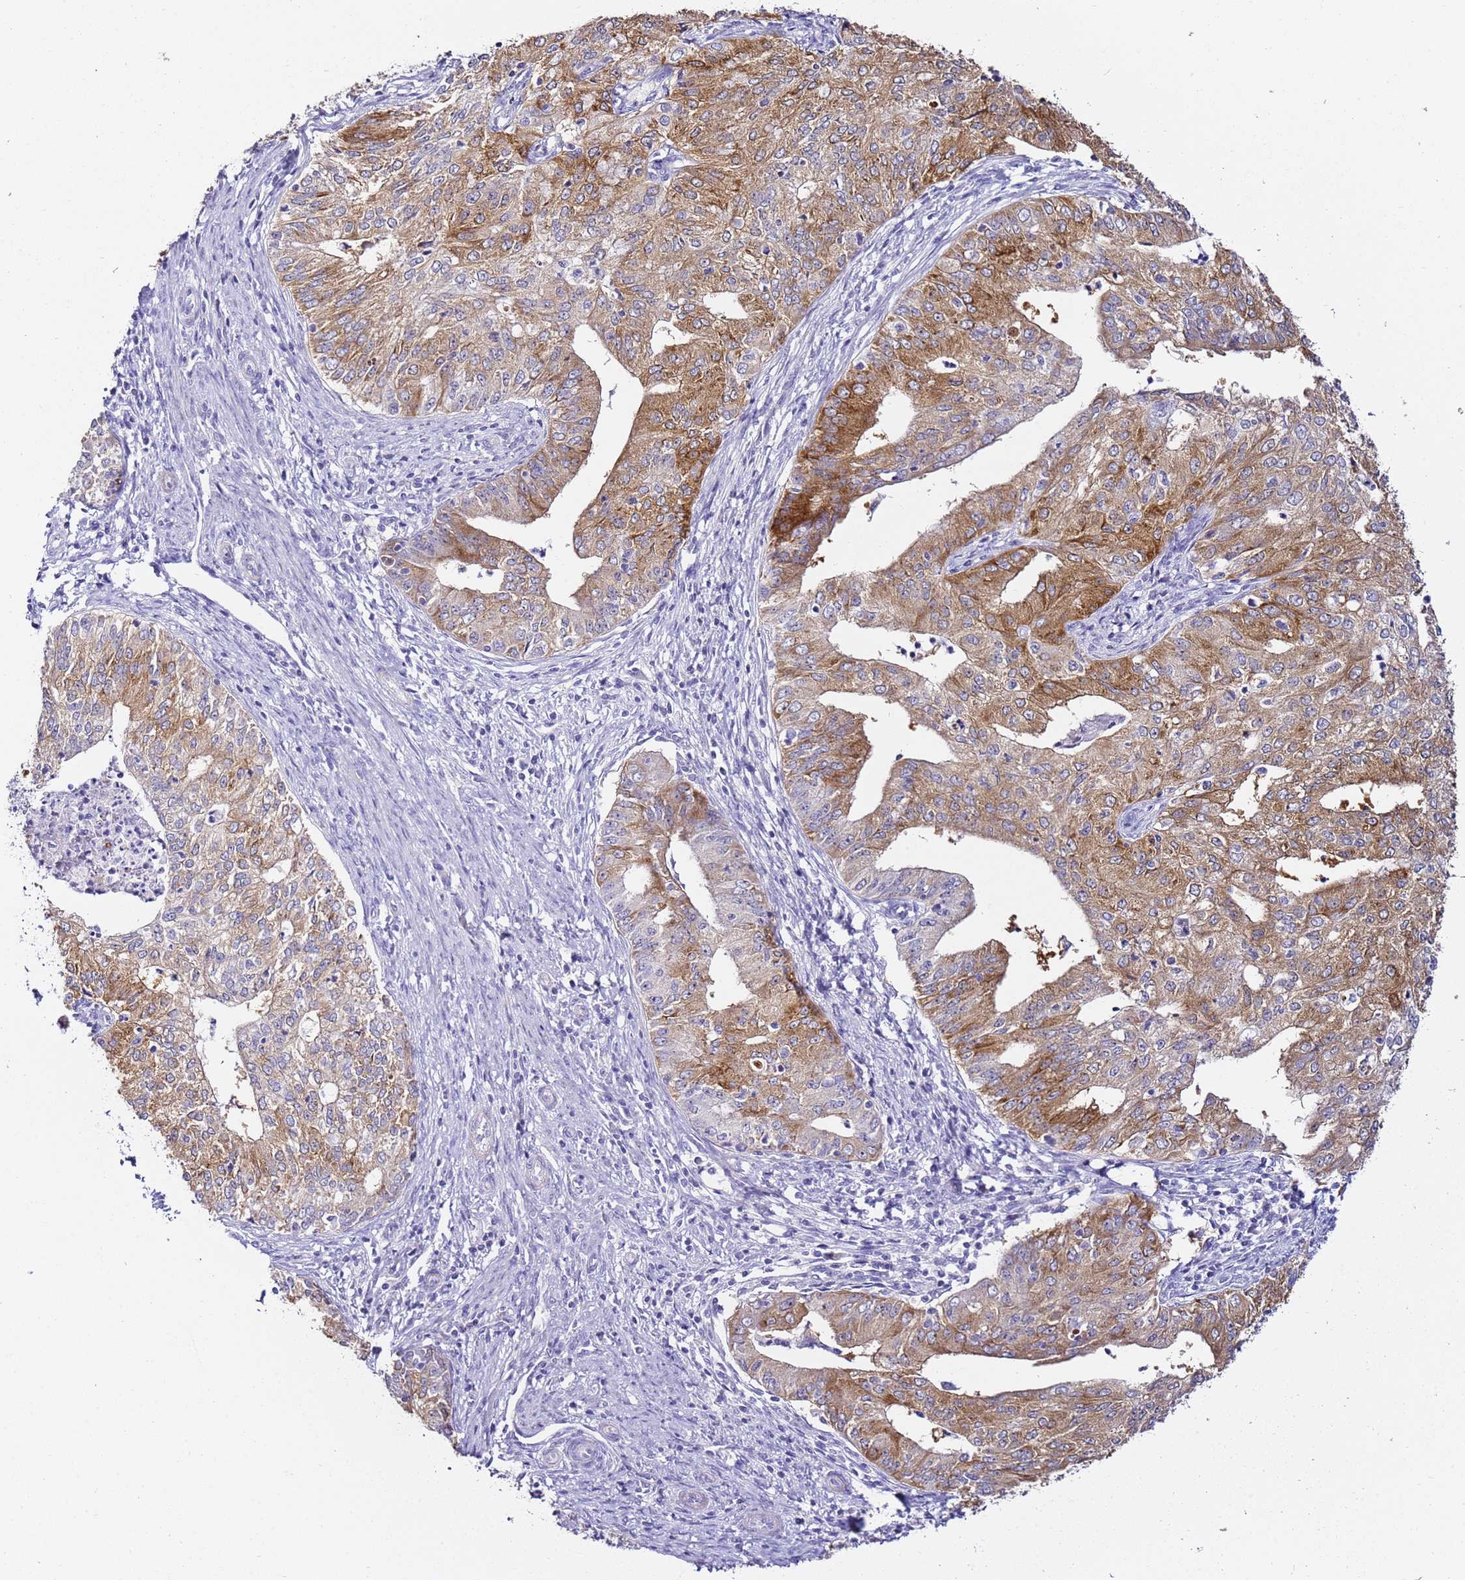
{"staining": {"intensity": "strong", "quantity": "25%-75%", "location": "cytoplasmic/membranous"}, "tissue": "endometrial cancer", "cell_type": "Tumor cells", "image_type": "cancer", "snomed": [{"axis": "morphology", "description": "Adenocarcinoma, NOS"}, {"axis": "topography", "description": "Endometrium"}], "caption": "Protein expression analysis of endometrial adenocarcinoma reveals strong cytoplasmic/membranous staining in about 25%-75% of tumor cells.", "gene": "HGD", "patient": {"sex": "female", "age": 50}}